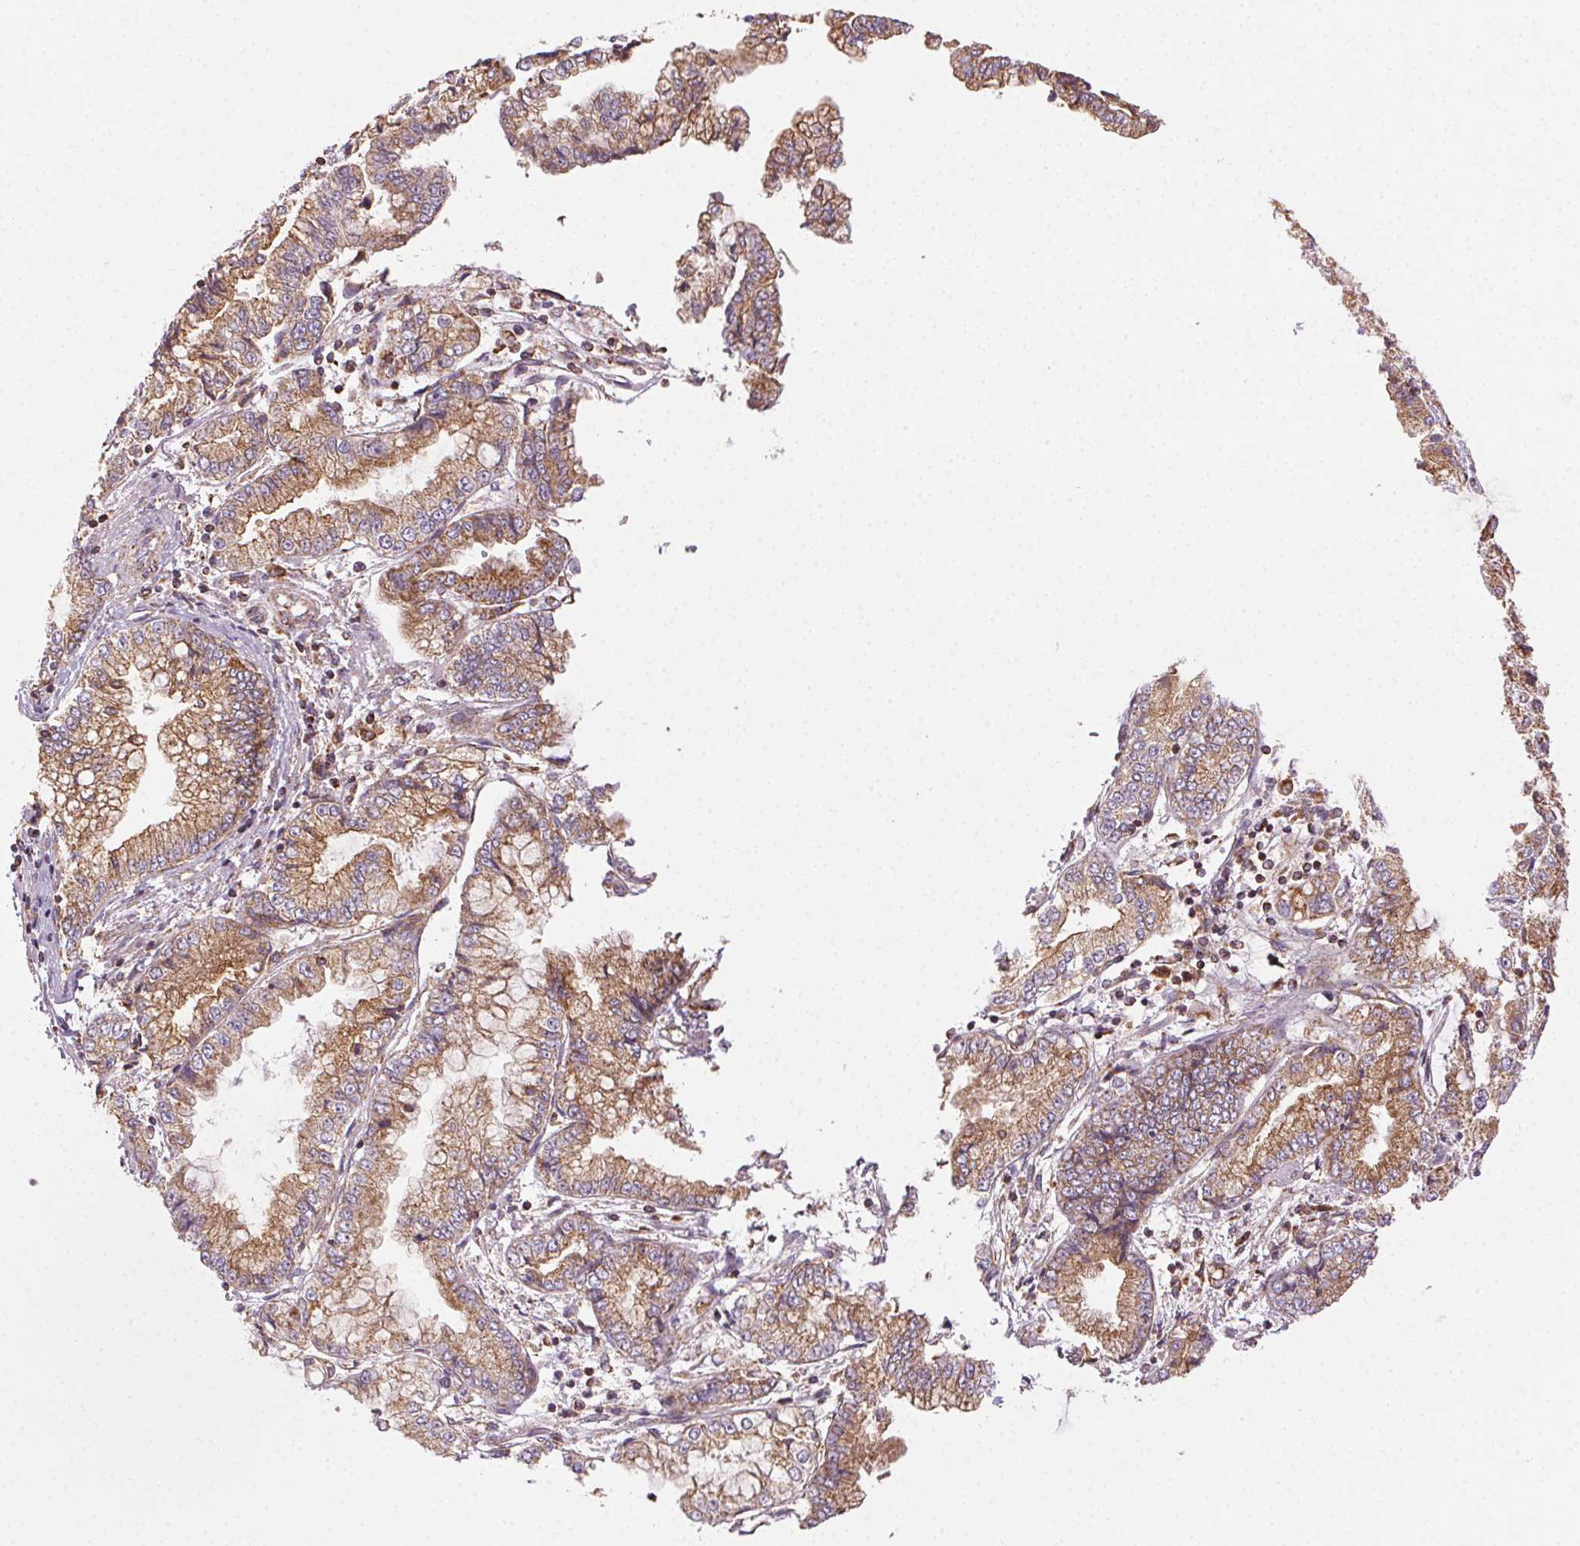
{"staining": {"intensity": "moderate", "quantity": ">75%", "location": "cytoplasmic/membranous"}, "tissue": "stomach cancer", "cell_type": "Tumor cells", "image_type": "cancer", "snomed": [{"axis": "morphology", "description": "Adenocarcinoma, NOS"}, {"axis": "topography", "description": "Stomach, upper"}], "caption": "High-magnification brightfield microscopy of stomach cancer stained with DAB (3,3'-diaminobenzidine) (brown) and counterstained with hematoxylin (blue). tumor cells exhibit moderate cytoplasmic/membranous expression is seen in approximately>75% of cells.", "gene": "CLPB", "patient": {"sex": "female", "age": 74}}